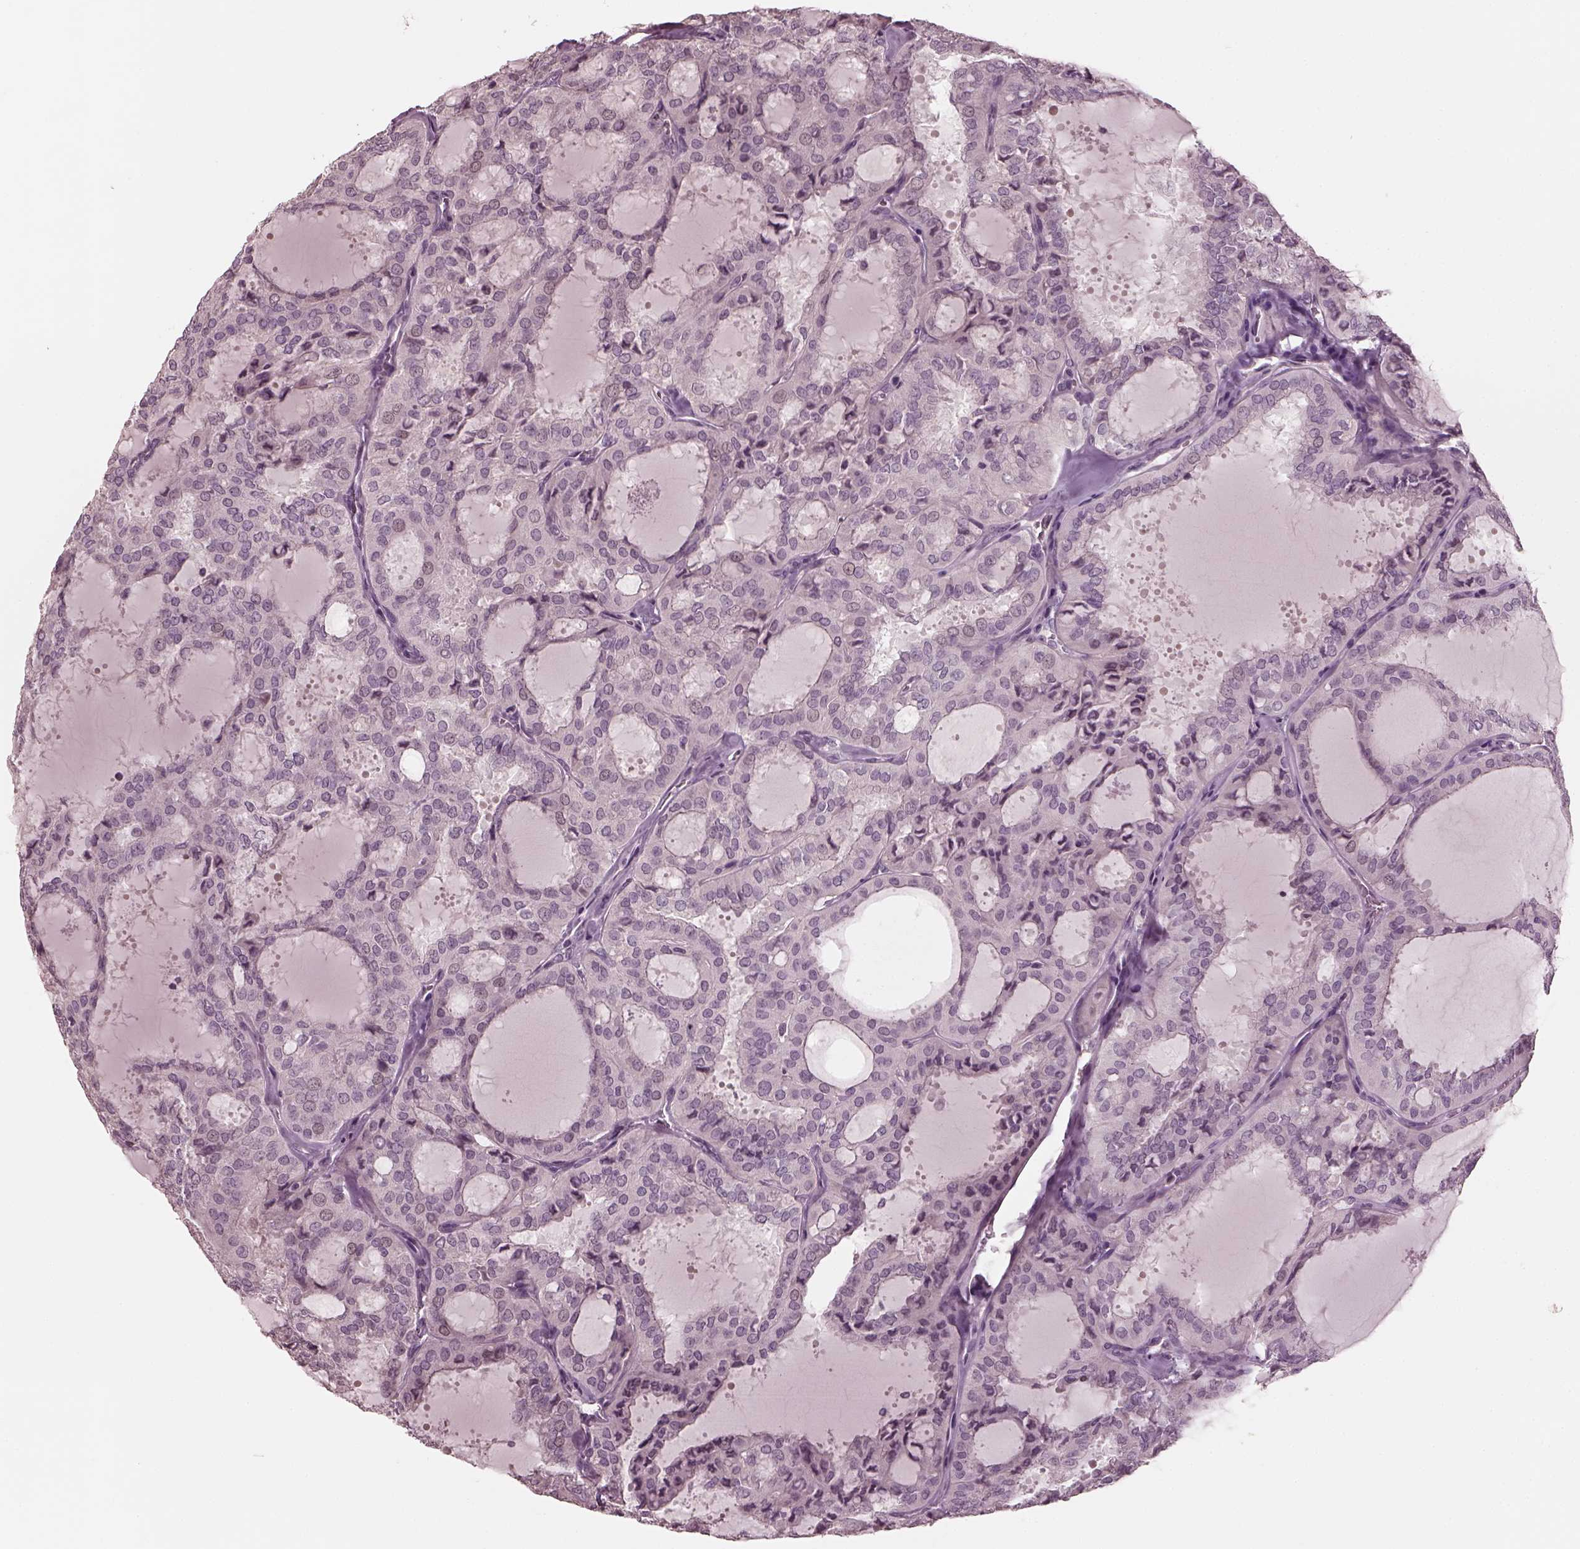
{"staining": {"intensity": "negative", "quantity": "none", "location": "none"}, "tissue": "thyroid cancer", "cell_type": "Tumor cells", "image_type": "cancer", "snomed": [{"axis": "morphology", "description": "Follicular adenoma carcinoma, NOS"}, {"axis": "topography", "description": "Thyroid gland"}], "caption": "Immunohistochemical staining of thyroid cancer (follicular adenoma carcinoma) displays no significant staining in tumor cells.", "gene": "RCVRN", "patient": {"sex": "male", "age": 75}}